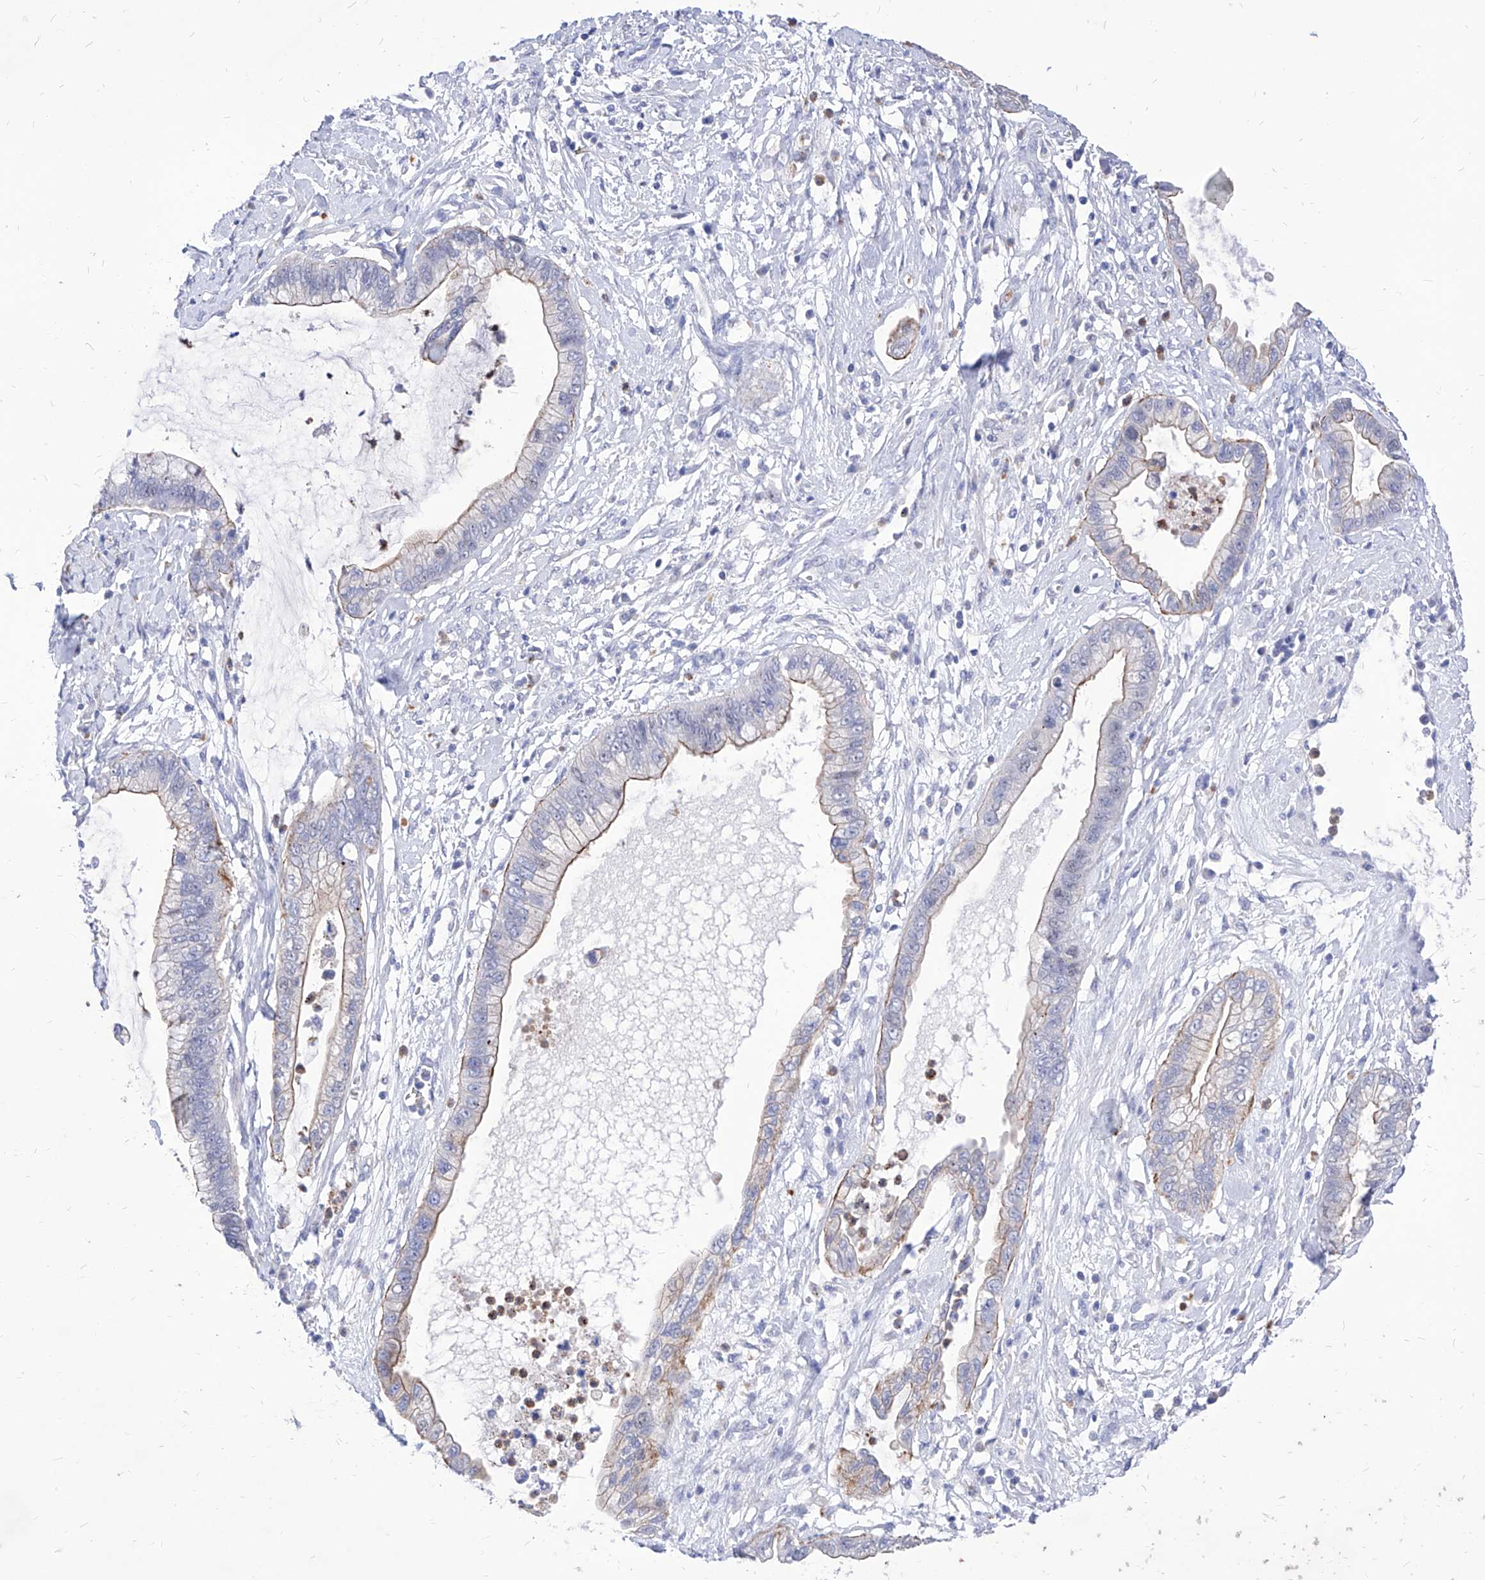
{"staining": {"intensity": "moderate", "quantity": "<25%", "location": "cytoplasmic/membranous"}, "tissue": "cervical cancer", "cell_type": "Tumor cells", "image_type": "cancer", "snomed": [{"axis": "morphology", "description": "Adenocarcinoma, NOS"}, {"axis": "topography", "description": "Cervix"}], "caption": "High-power microscopy captured an immunohistochemistry micrograph of adenocarcinoma (cervical), revealing moderate cytoplasmic/membranous positivity in about <25% of tumor cells.", "gene": "VAX1", "patient": {"sex": "female", "age": 44}}